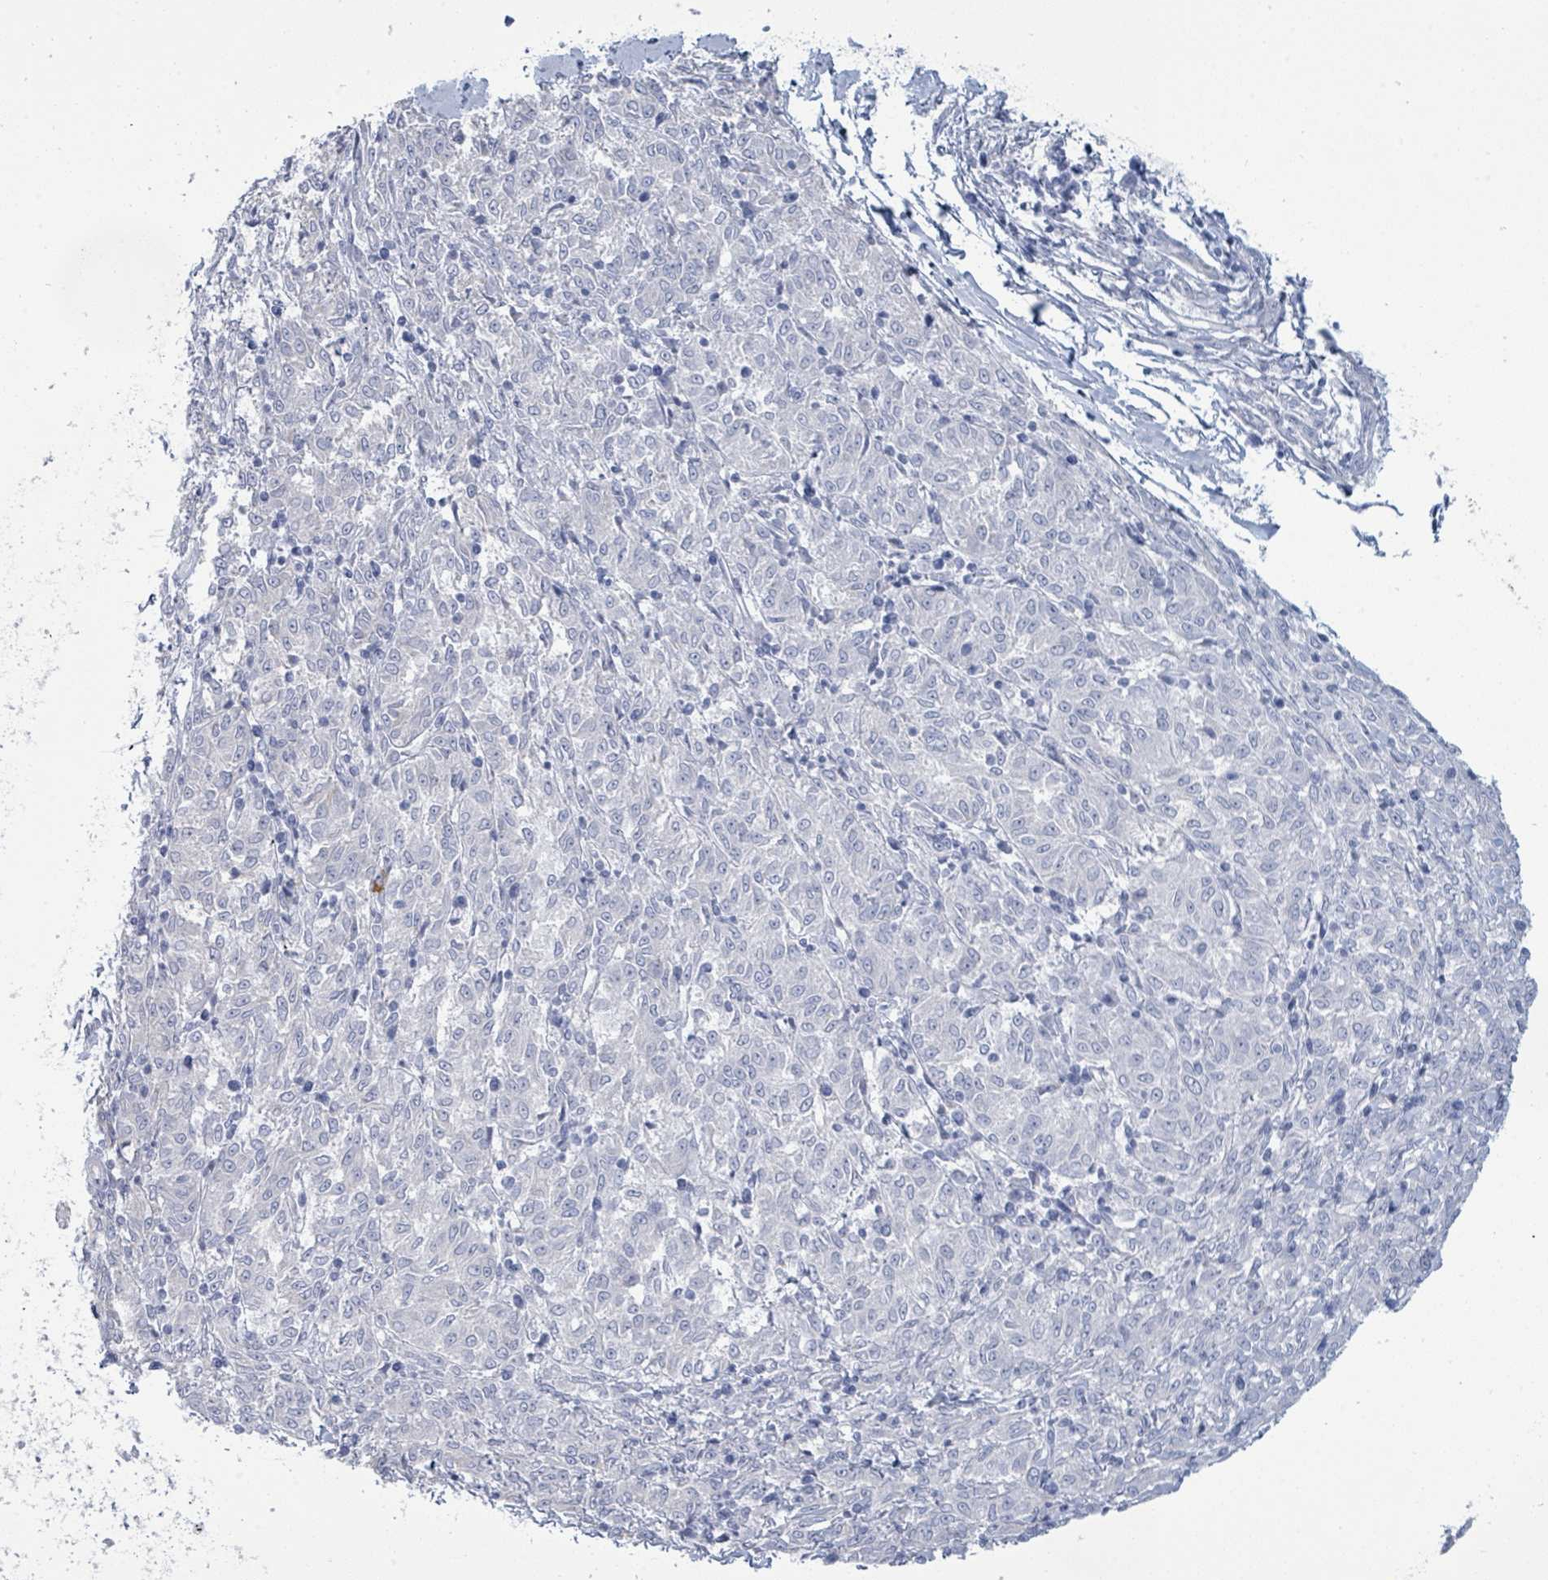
{"staining": {"intensity": "negative", "quantity": "none", "location": "none"}, "tissue": "melanoma", "cell_type": "Tumor cells", "image_type": "cancer", "snomed": [{"axis": "morphology", "description": "Malignant melanoma, NOS"}, {"axis": "topography", "description": "Skin"}], "caption": "High power microscopy histopathology image of an immunohistochemistry image of malignant melanoma, revealing no significant positivity in tumor cells. (Brightfield microscopy of DAB (3,3'-diaminobenzidine) IHC at high magnification).", "gene": "PGA3", "patient": {"sex": "female", "age": 72}}